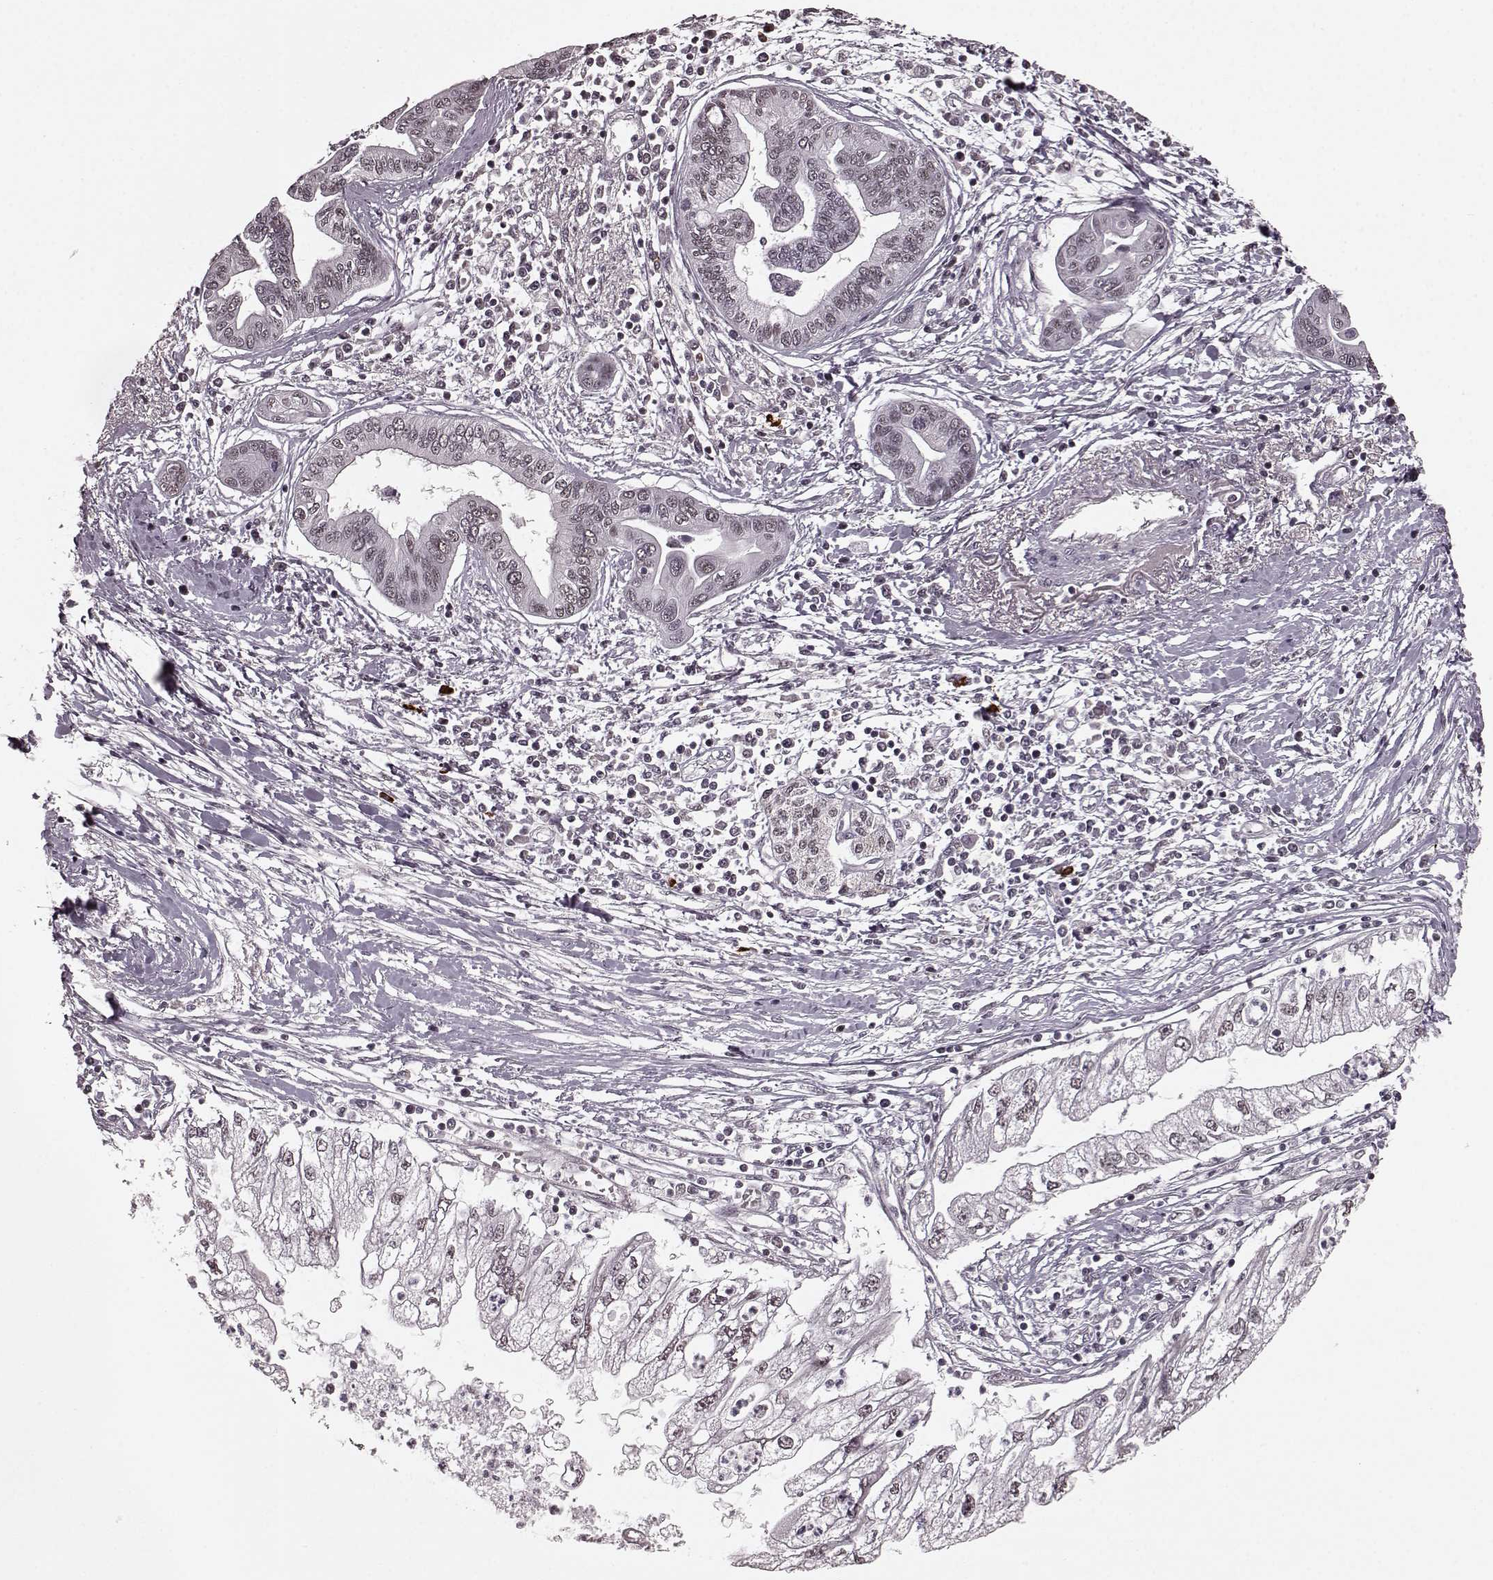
{"staining": {"intensity": "negative", "quantity": "none", "location": "none"}, "tissue": "pancreatic cancer", "cell_type": "Tumor cells", "image_type": "cancer", "snomed": [{"axis": "morphology", "description": "Adenocarcinoma, NOS"}, {"axis": "topography", "description": "Pancreas"}], "caption": "This photomicrograph is of pancreatic adenocarcinoma stained with immunohistochemistry to label a protein in brown with the nuclei are counter-stained blue. There is no positivity in tumor cells.", "gene": "PLCB4", "patient": {"sex": "male", "age": 70}}